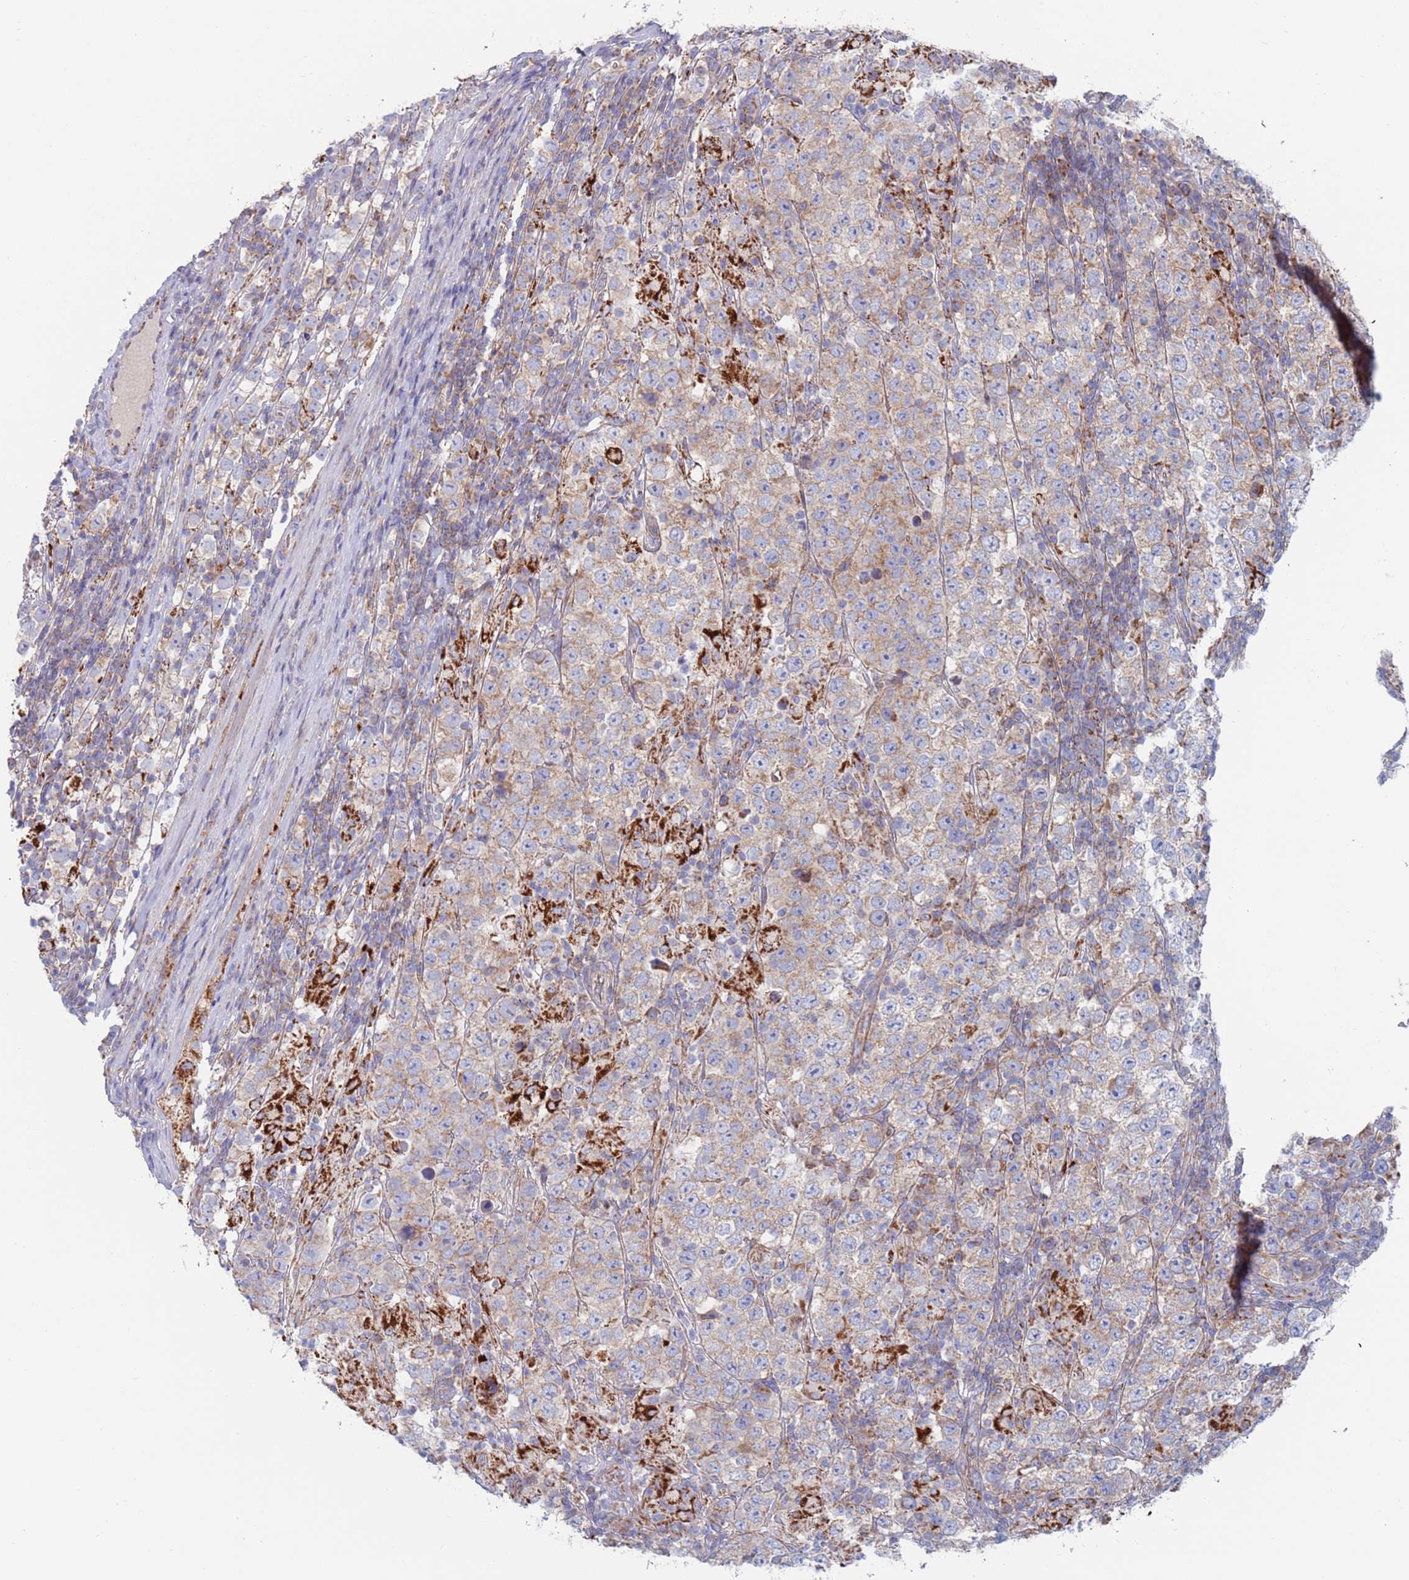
{"staining": {"intensity": "weak", "quantity": "25%-75%", "location": "cytoplasmic/membranous"}, "tissue": "testis cancer", "cell_type": "Tumor cells", "image_type": "cancer", "snomed": [{"axis": "morphology", "description": "Normal tissue, NOS"}, {"axis": "morphology", "description": "Urothelial carcinoma, High grade"}, {"axis": "morphology", "description": "Seminoma, NOS"}, {"axis": "morphology", "description": "Carcinoma, Embryonal, NOS"}, {"axis": "topography", "description": "Urinary bladder"}, {"axis": "topography", "description": "Testis"}], "caption": "Tumor cells reveal low levels of weak cytoplasmic/membranous expression in approximately 25%-75% of cells in human testis cancer (seminoma). (DAB = brown stain, brightfield microscopy at high magnification).", "gene": "CHCHD6", "patient": {"sex": "male", "age": 41}}